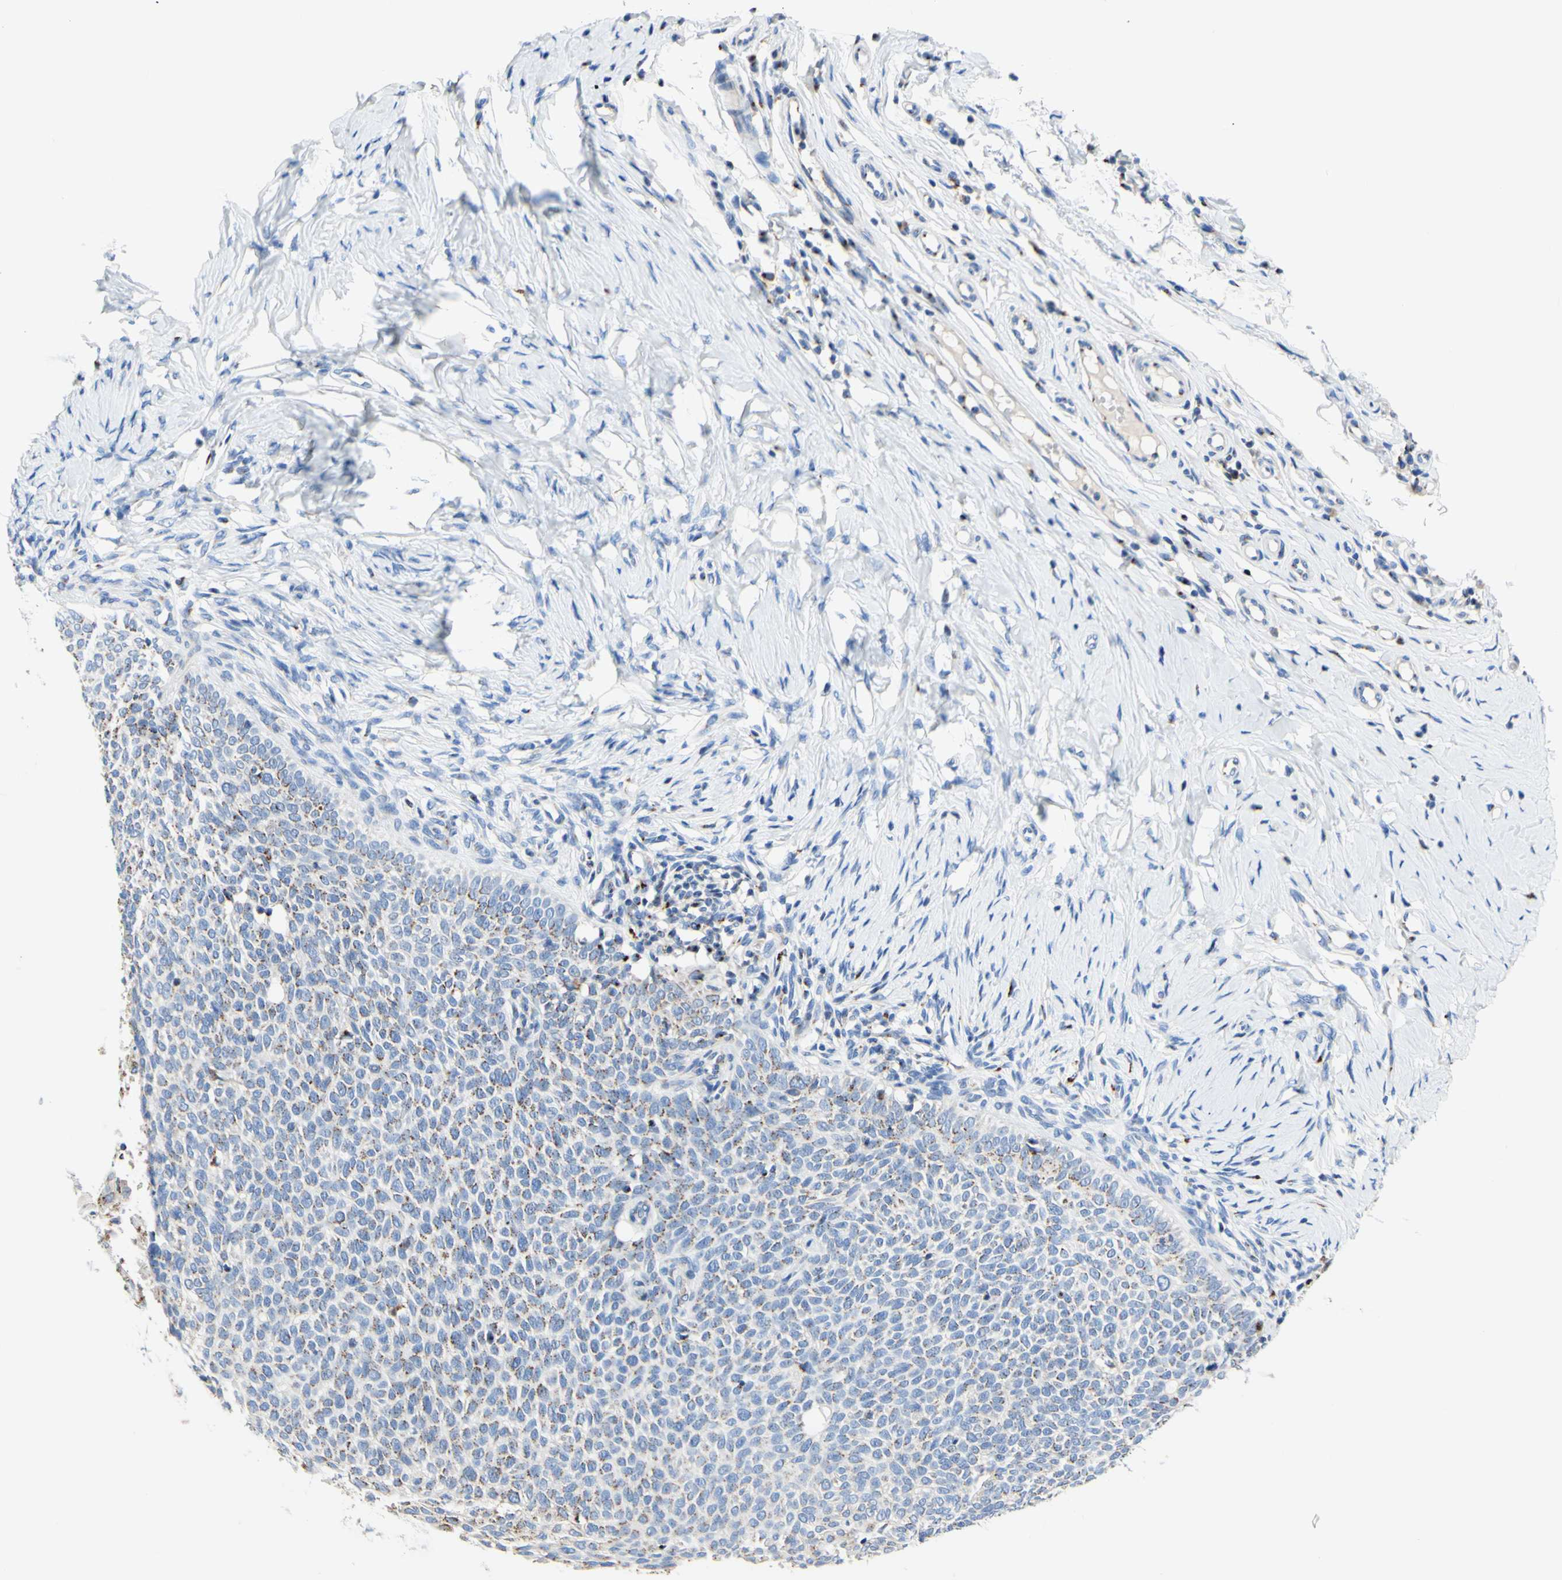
{"staining": {"intensity": "weak", "quantity": "25%-75%", "location": "cytoplasmic/membranous"}, "tissue": "skin cancer", "cell_type": "Tumor cells", "image_type": "cancer", "snomed": [{"axis": "morphology", "description": "Normal tissue, NOS"}, {"axis": "morphology", "description": "Basal cell carcinoma"}, {"axis": "topography", "description": "Skin"}], "caption": "Weak cytoplasmic/membranous positivity is identified in about 25%-75% of tumor cells in skin cancer. (brown staining indicates protein expression, while blue staining denotes nuclei).", "gene": "GALNT2", "patient": {"sex": "male", "age": 87}}